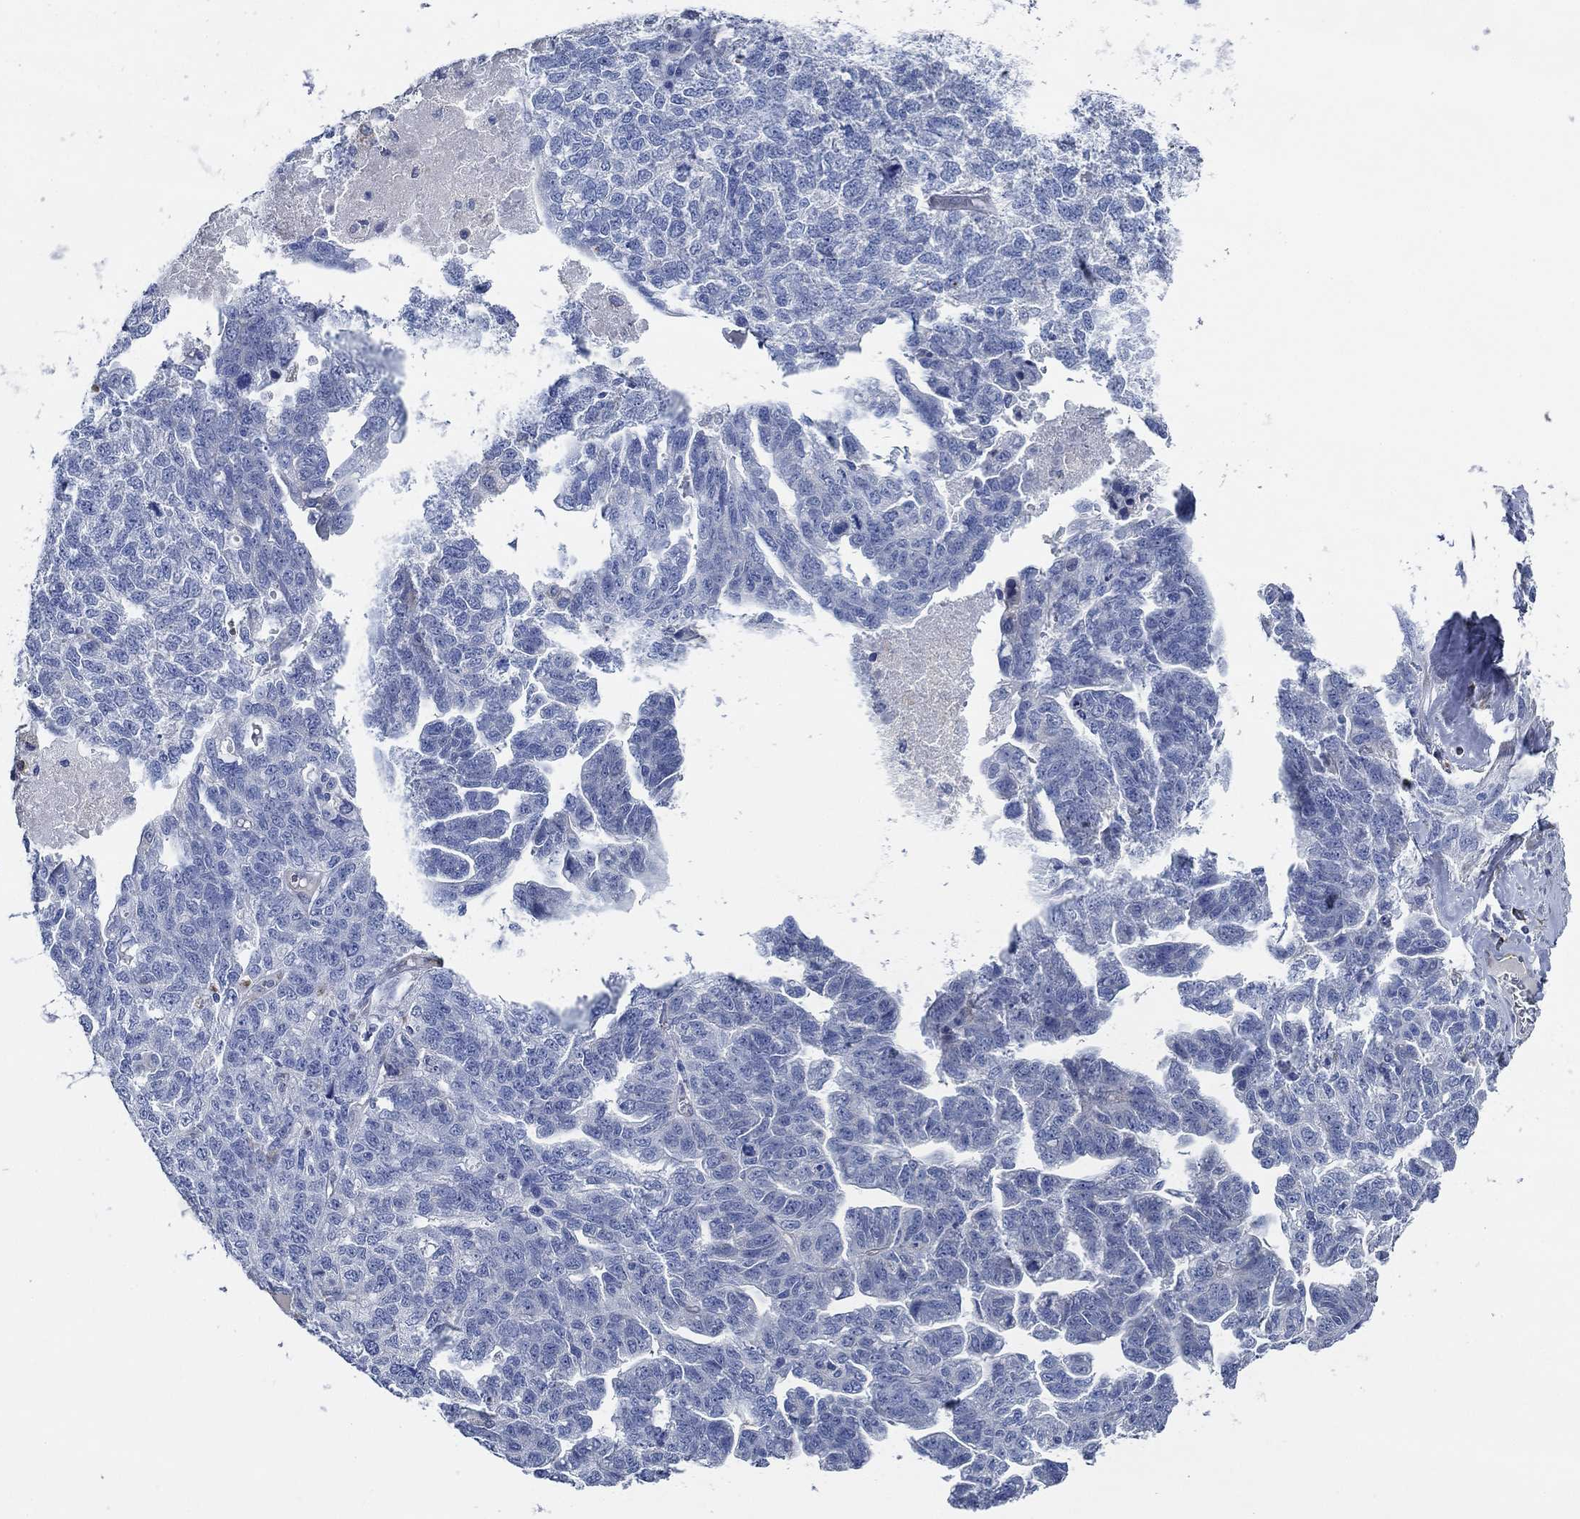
{"staining": {"intensity": "negative", "quantity": "none", "location": "none"}, "tissue": "ovarian cancer", "cell_type": "Tumor cells", "image_type": "cancer", "snomed": [{"axis": "morphology", "description": "Cystadenocarcinoma, serous, NOS"}, {"axis": "topography", "description": "Ovary"}], "caption": "Protein analysis of ovarian cancer shows no significant expression in tumor cells.", "gene": "HECW2", "patient": {"sex": "female", "age": 71}}